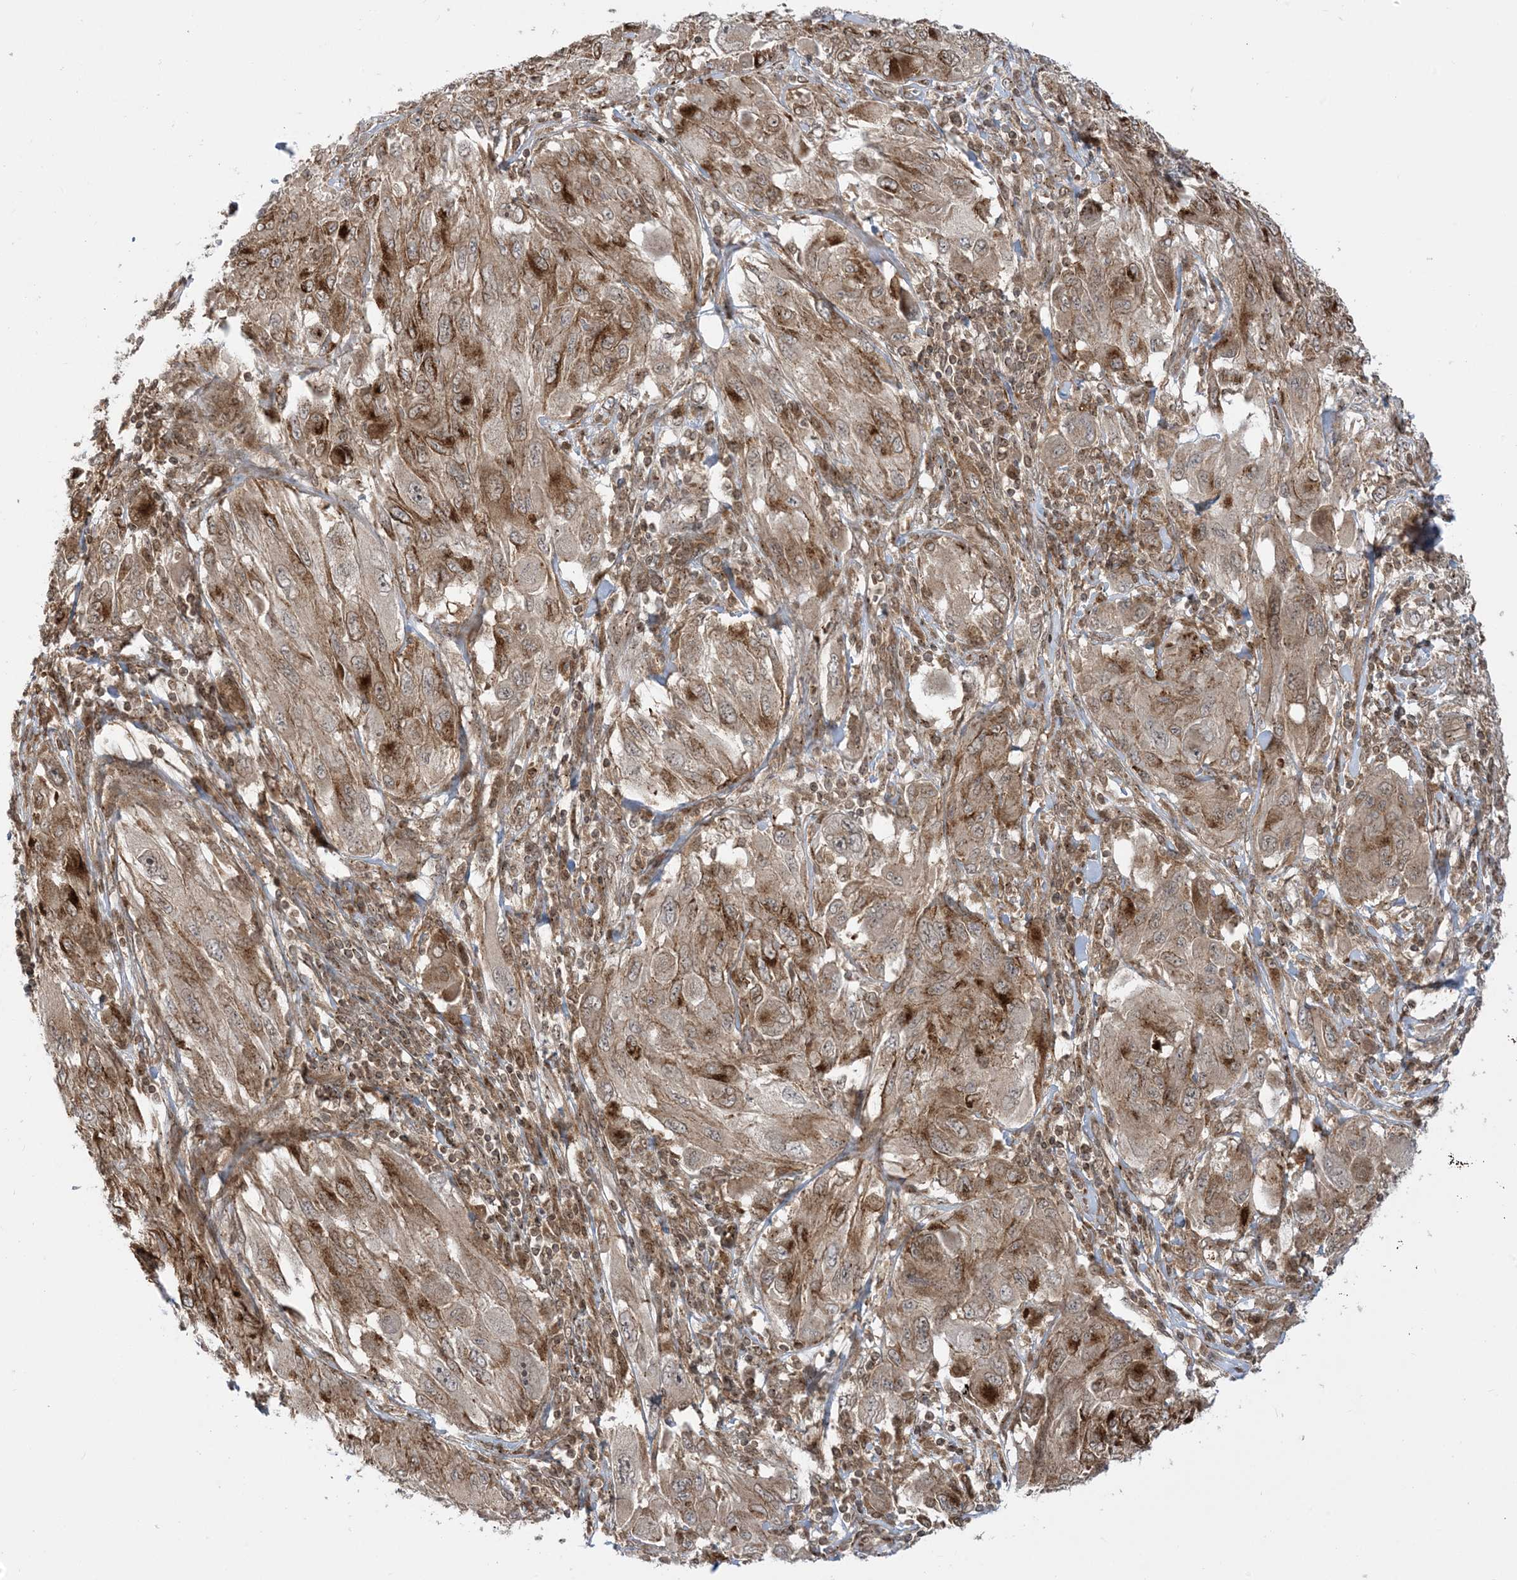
{"staining": {"intensity": "moderate", "quantity": ">75%", "location": "cytoplasmic/membranous"}, "tissue": "melanoma", "cell_type": "Tumor cells", "image_type": "cancer", "snomed": [{"axis": "morphology", "description": "Malignant melanoma, NOS"}, {"axis": "topography", "description": "Skin"}], "caption": "This histopathology image demonstrates melanoma stained with IHC to label a protein in brown. The cytoplasmic/membranous of tumor cells show moderate positivity for the protein. Nuclei are counter-stained blue.", "gene": "CASP4", "patient": {"sex": "female", "age": 91}}